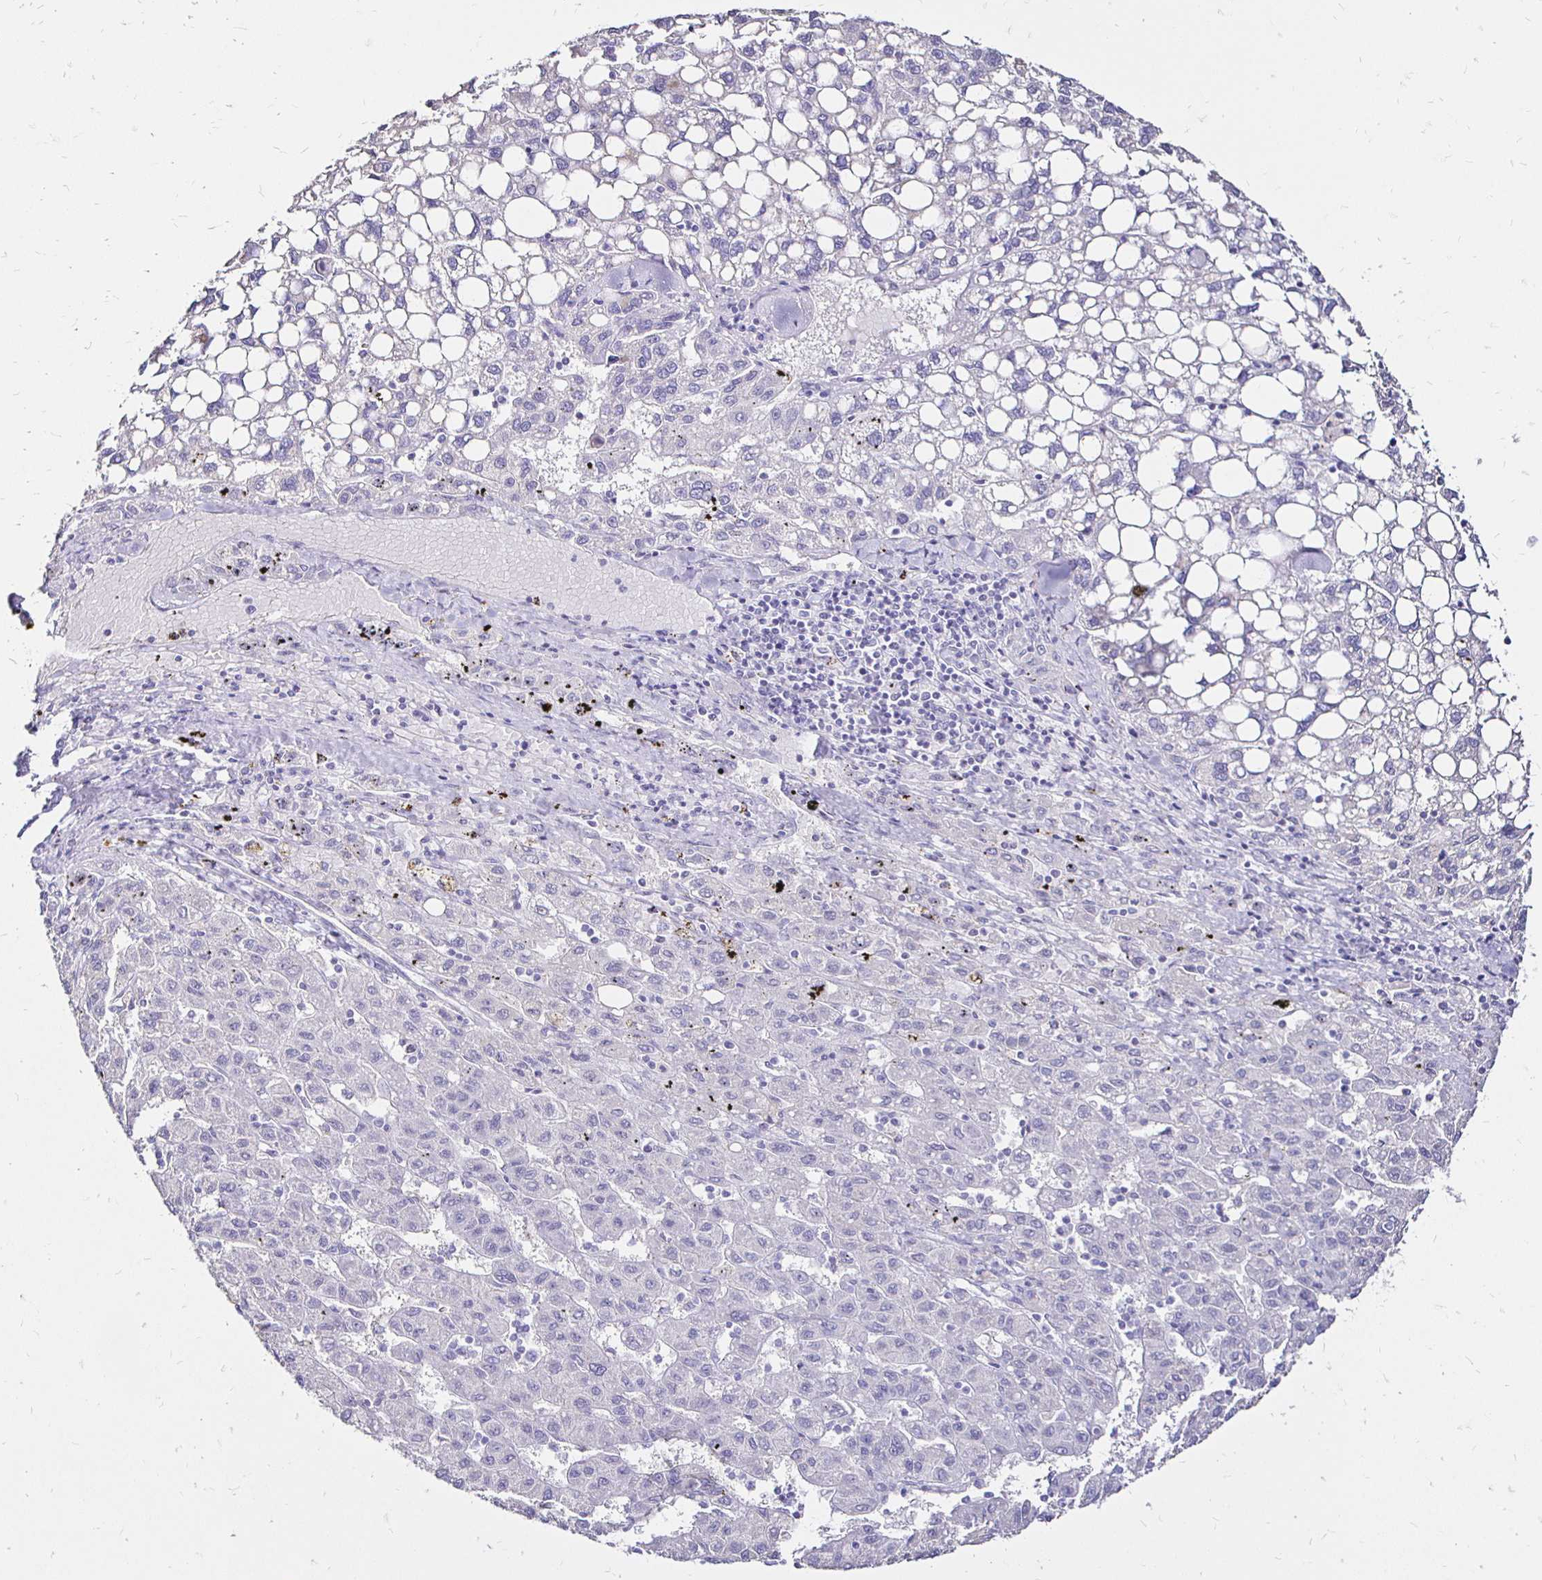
{"staining": {"intensity": "negative", "quantity": "none", "location": "none"}, "tissue": "liver cancer", "cell_type": "Tumor cells", "image_type": "cancer", "snomed": [{"axis": "morphology", "description": "Carcinoma, Hepatocellular, NOS"}, {"axis": "topography", "description": "Liver"}], "caption": "The immunohistochemistry (IHC) histopathology image has no significant expression in tumor cells of liver cancer tissue. (Brightfield microscopy of DAB (3,3'-diaminobenzidine) immunohistochemistry (IHC) at high magnification).", "gene": "IRGC", "patient": {"sex": "female", "age": 82}}